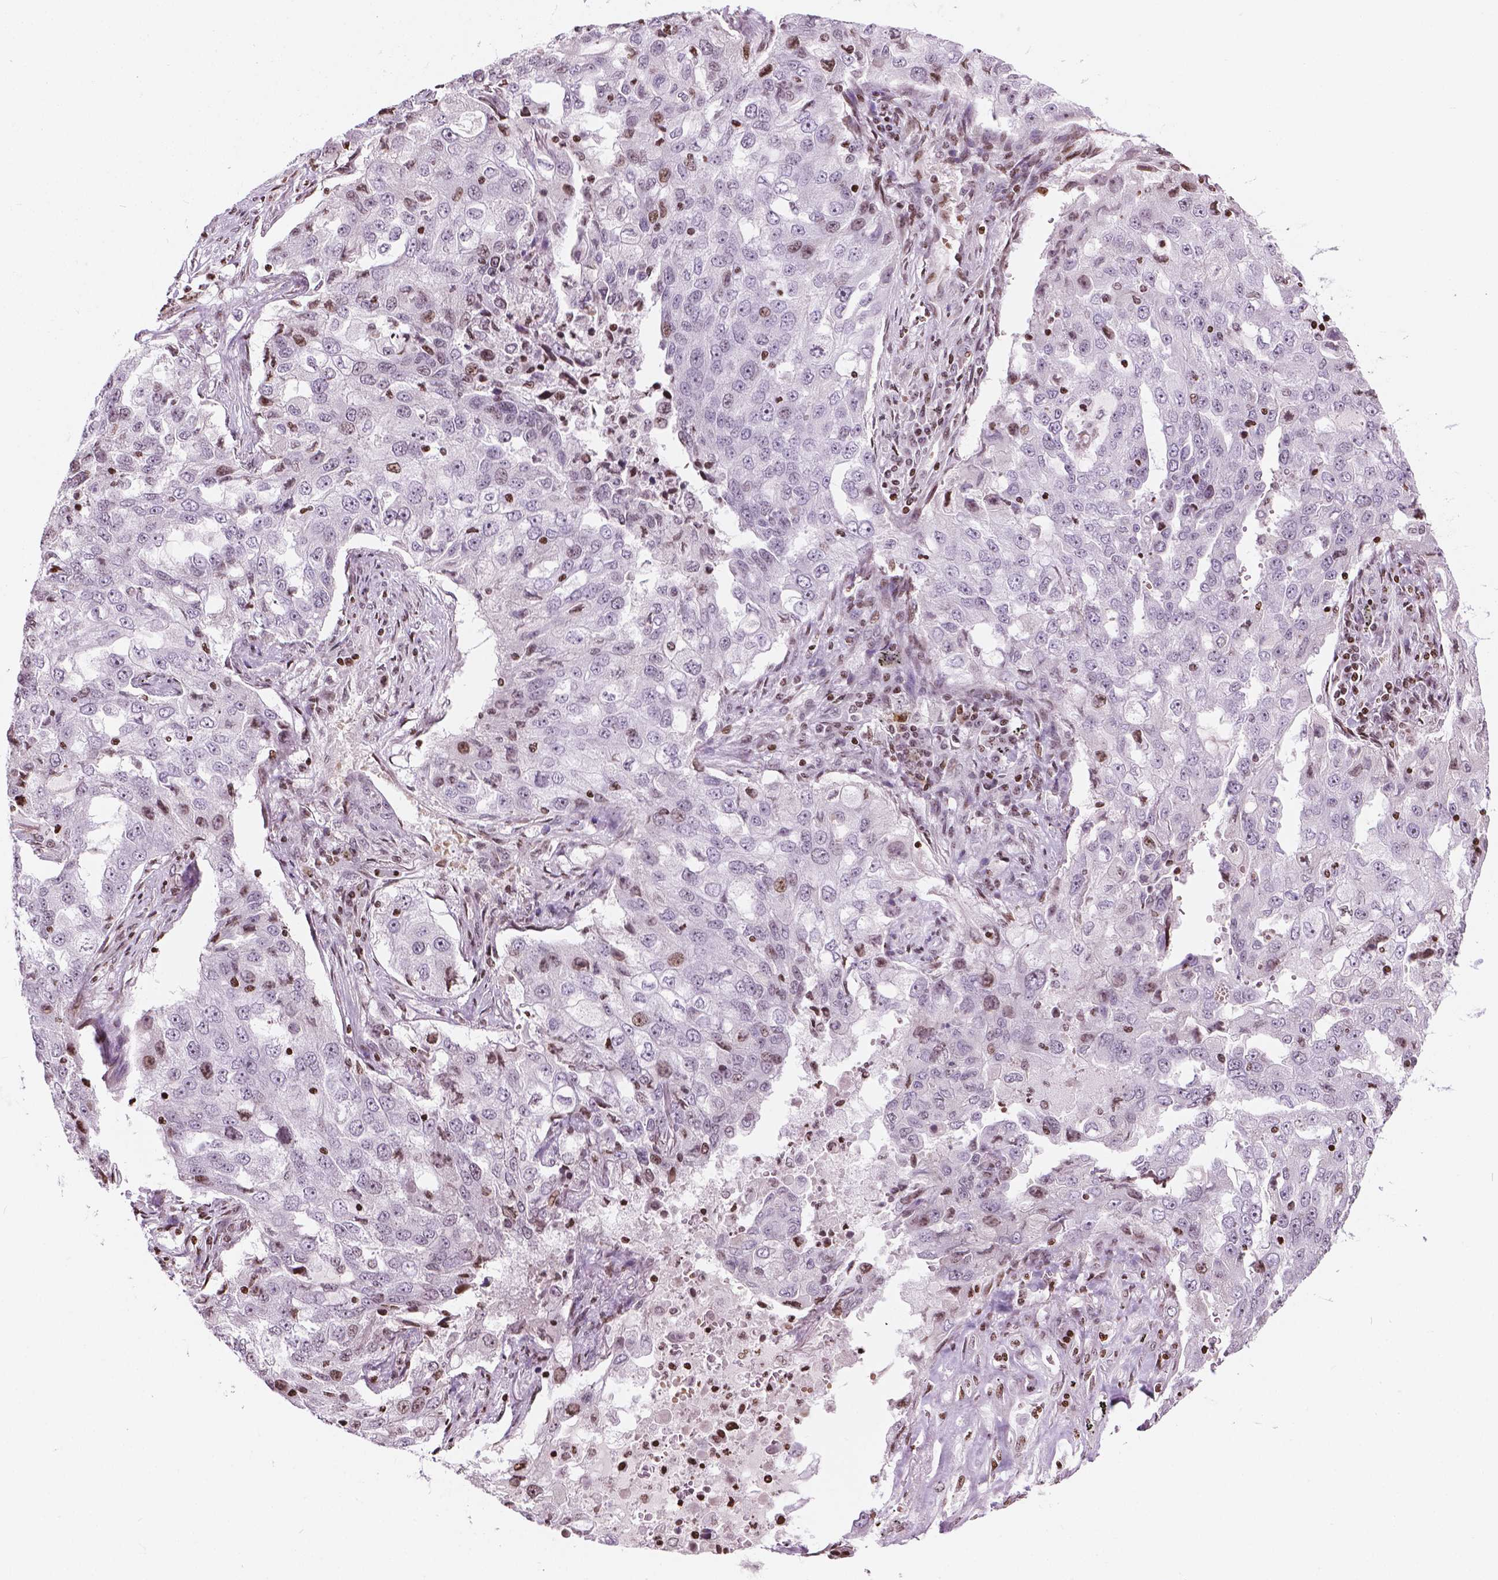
{"staining": {"intensity": "moderate", "quantity": "<25%", "location": "nuclear"}, "tissue": "lung cancer", "cell_type": "Tumor cells", "image_type": "cancer", "snomed": [{"axis": "morphology", "description": "Adenocarcinoma, NOS"}, {"axis": "topography", "description": "Lung"}], "caption": "Protein expression by immunohistochemistry (IHC) exhibits moderate nuclear staining in about <25% of tumor cells in lung cancer.", "gene": "PIP4K2A", "patient": {"sex": "female", "age": 61}}